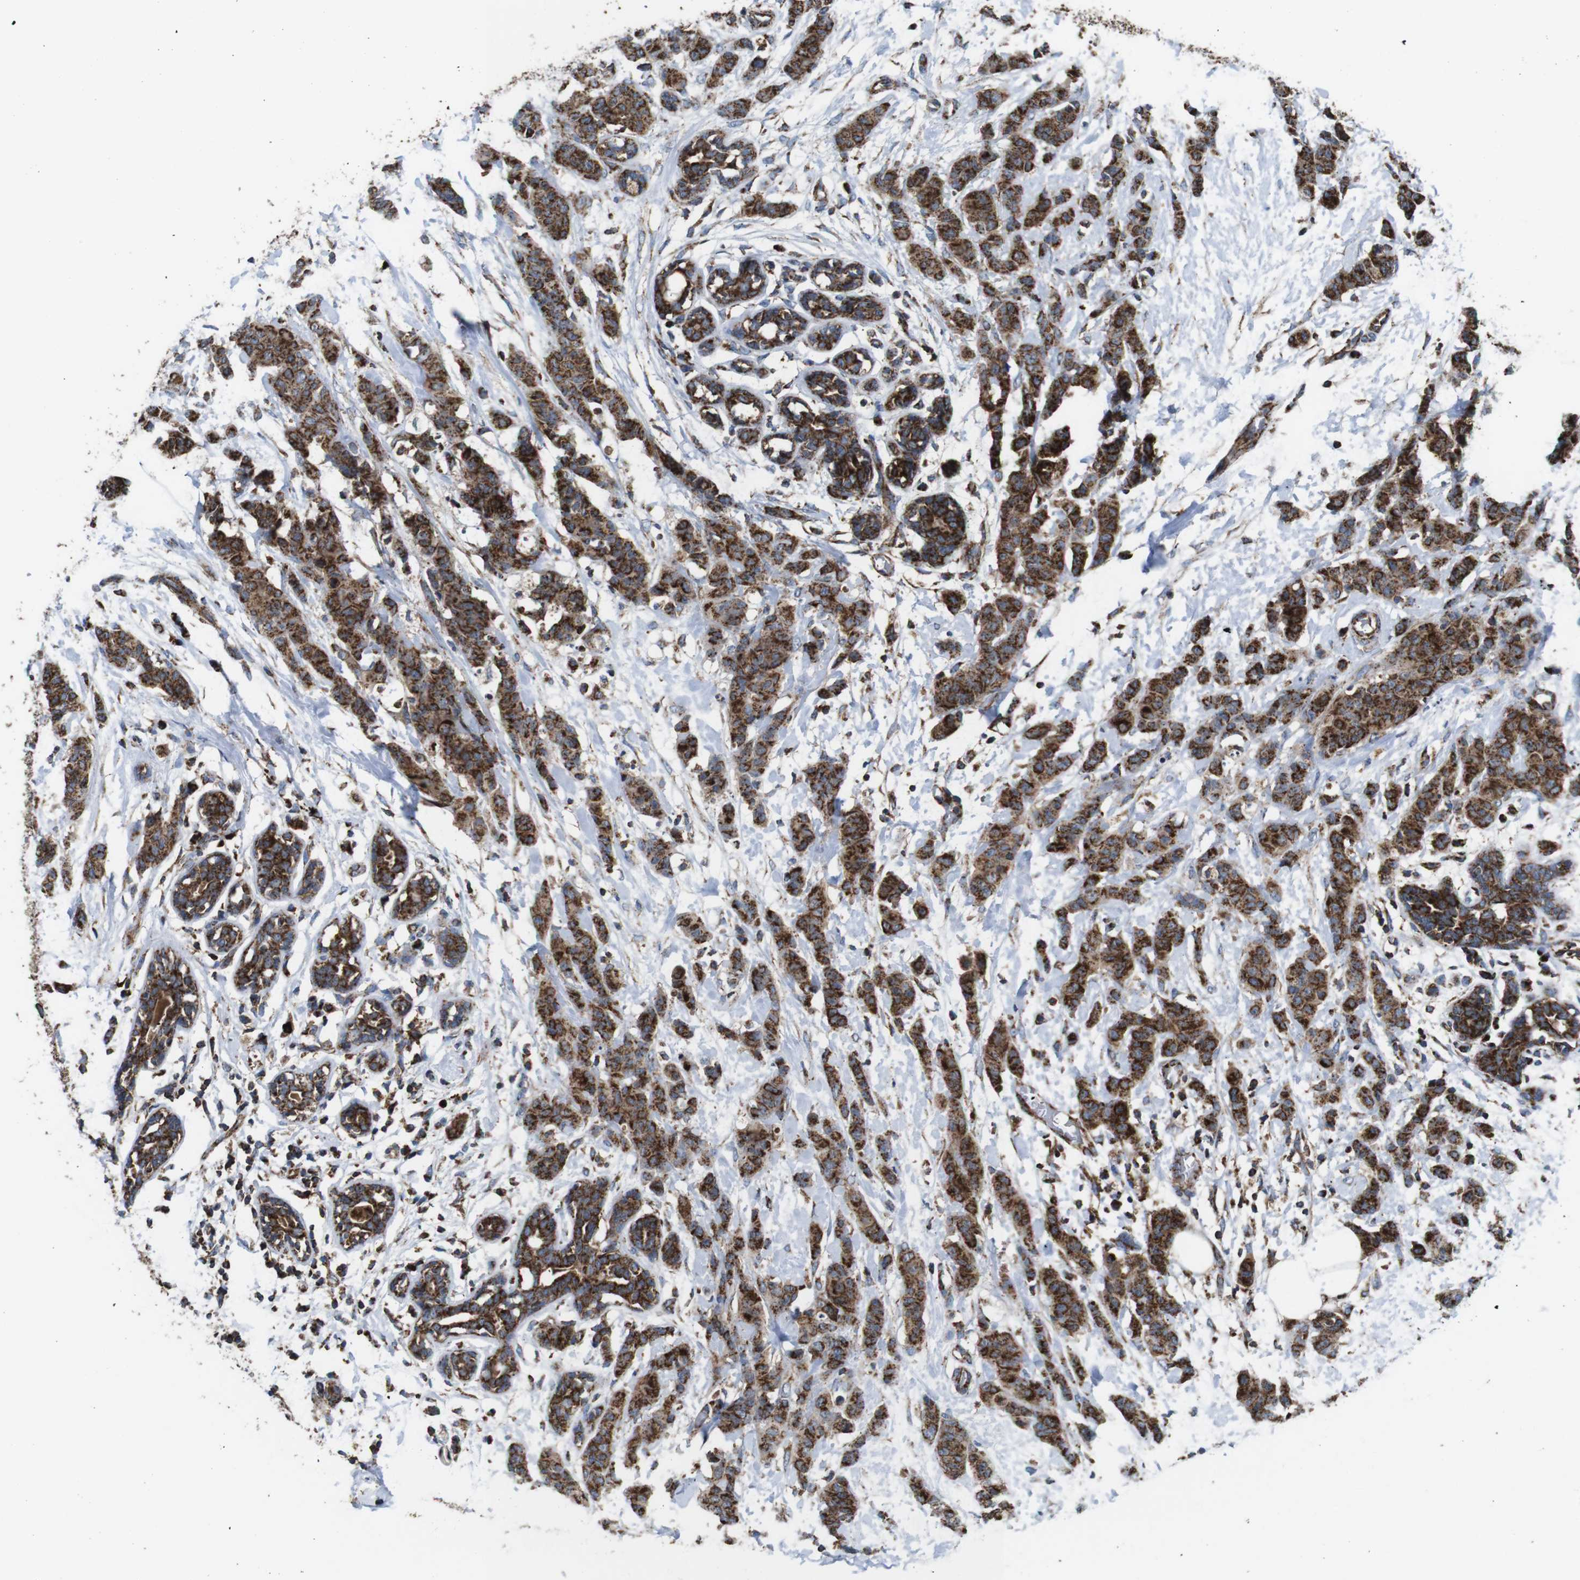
{"staining": {"intensity": "strong", "quantity": ">75%", "location": "cytoplasmic/membranous"}, "tissue": "breast cancer", "cell_type": "Tumor cells", "image_type": "cancer", "snomed": [{"axis": "morphology", "description": "Normal tissue, NOS"}, {"axis": "morphology", "description": "Duct carcinoma"}, {"axis": "topography", "description": "Breast"}], "caption": "Immunohistochemistry (IHC) micrograph of human breast cancer stained for a protein (brown), which exhibits high levels of strong cytoplasmic/membranous staining in approximately >75% of tumor cells.", "gene": "HK1", "patient": {"sex": "female", "age": 40}}